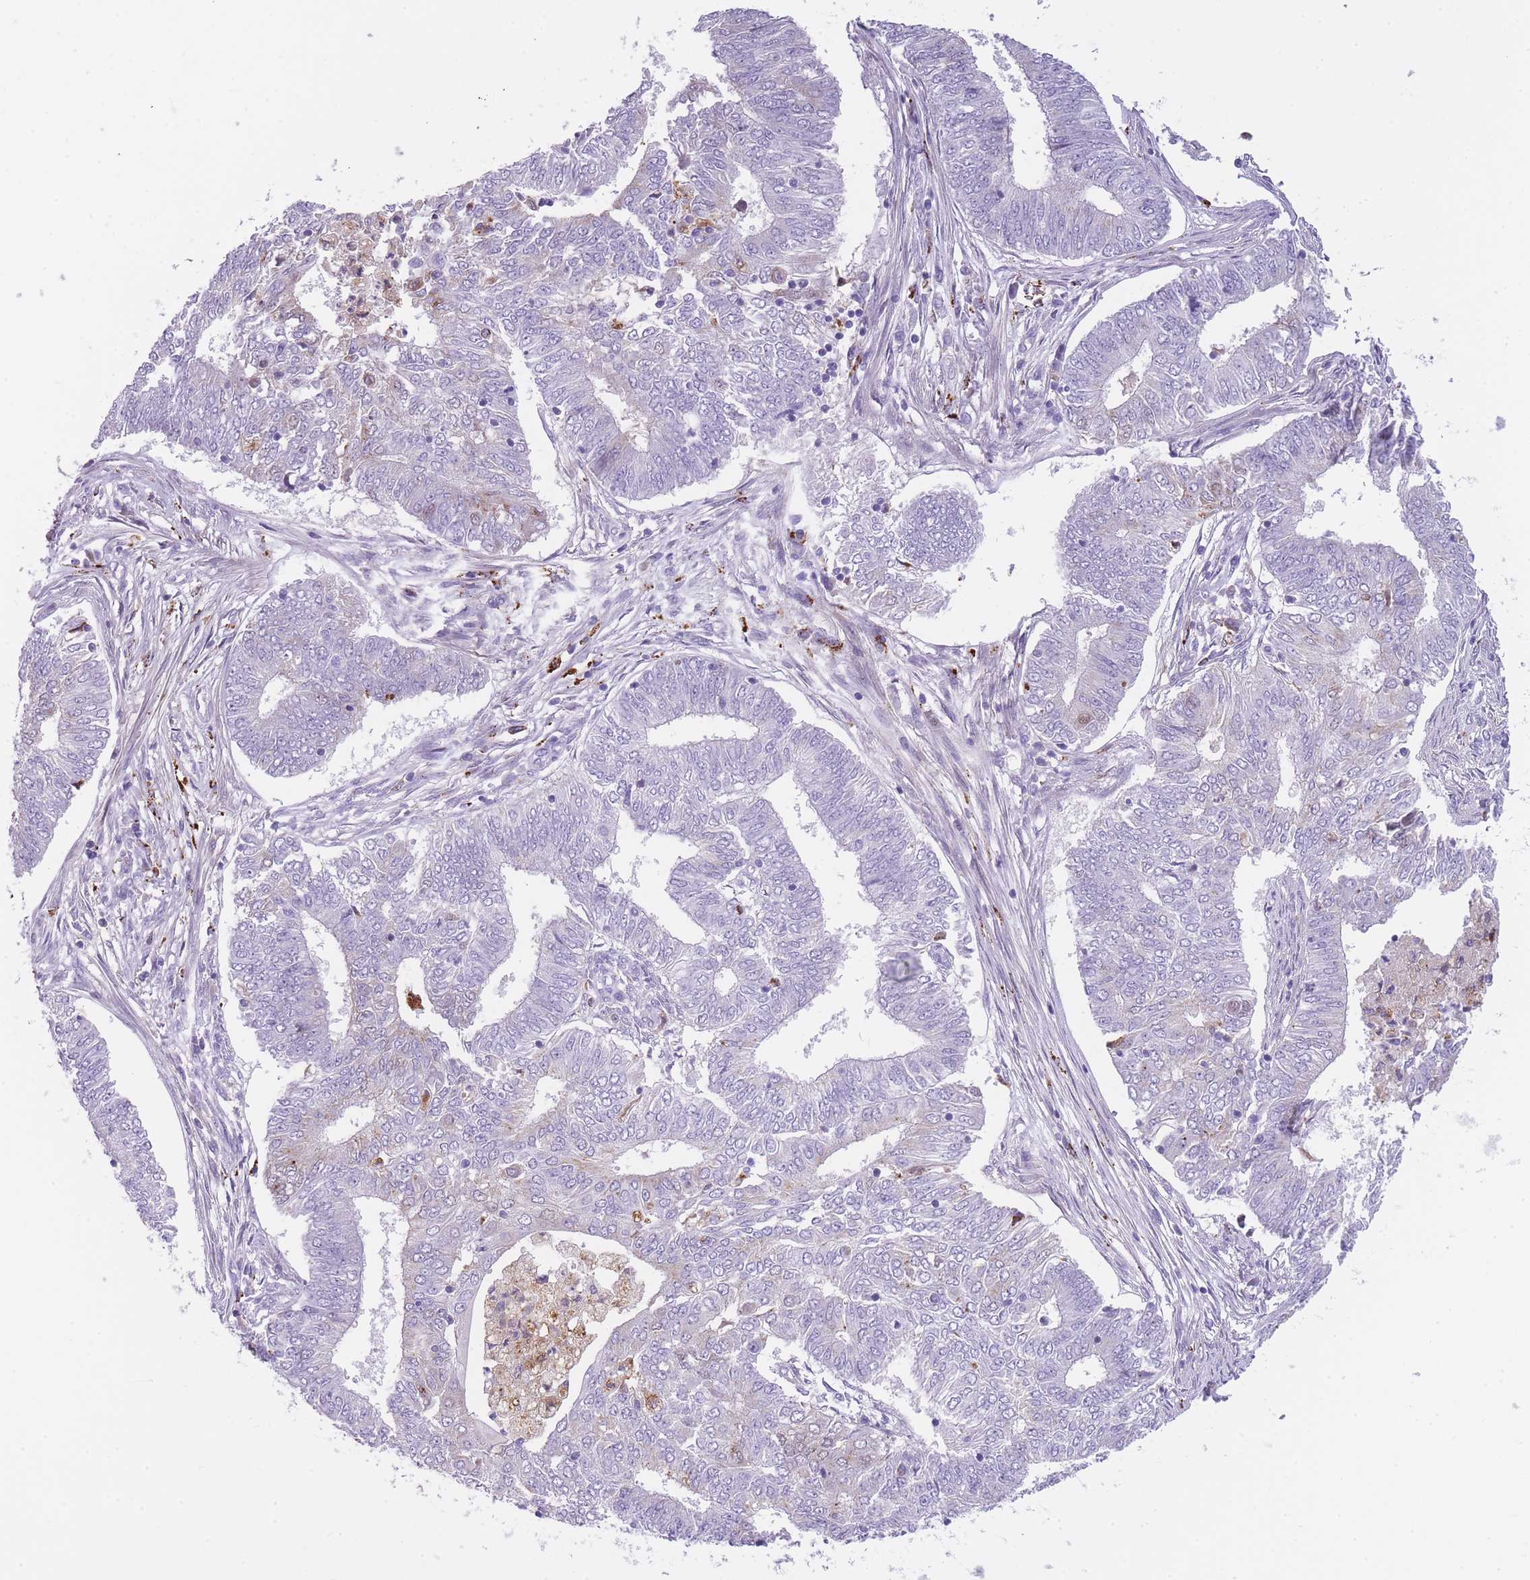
{"staining": {"intensity": "weak", "quantity": "<25%", "location": "cytoplasmic/membranous"}, "tissue": "endometrial cancer", "cell_type": "Tumor cells", "image_type": "cancer", "snomed": [{"axis": "morphology", "description": "Adenocarcinoma, NOS"}, {"axis": "topography", "description": "Endometrium"}], "caption": "DAB (3,3'-diaminobenzidine) immunohistochemical staining of human endometrial cancer (adenocarcinoma) displays no significant positivity in tumor cells.", "gene": "GNAT1", "patient": {"sex": "female", "age": 62}}